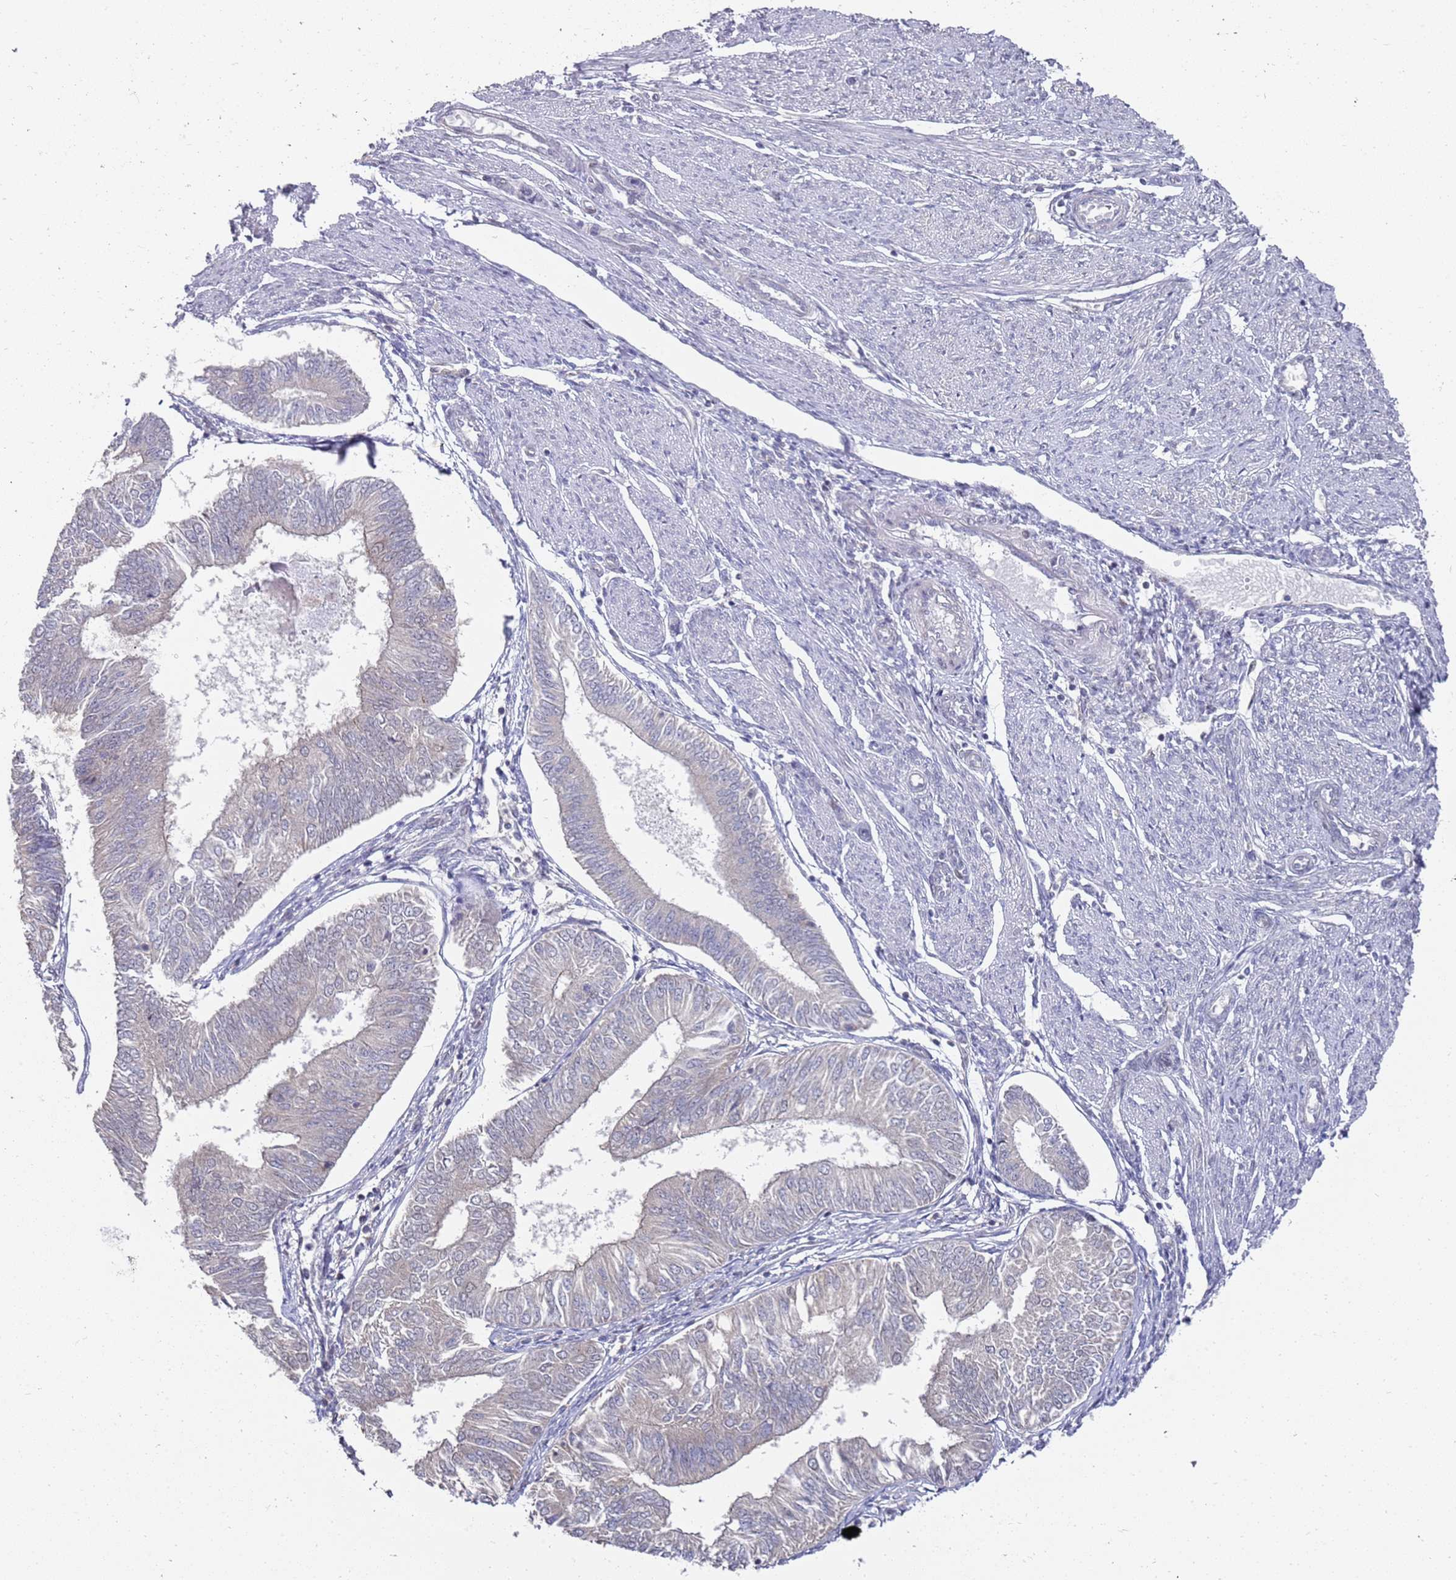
{"staining": {"intensity": "negative", "quantity": "none", "location": "none"}, "tissue": "endometrial cancer", "cell_type": "Tumor cells", "image_type": "cancer", "snomed": [{"axis": "morphology", "description": "Adenocarcinoma, NOS"}, {"axis": "topography", "description": "Endometrium"}], "caption": "Immunohistochemical staining of human endometrial cancer exhibits no significant positivity in tumor cells. The staining is performed using DAB (3,3'-diaminobenzidine) brown chromogen with nuclei counter-stained in using hematoxylin.", "gene": "COPS6", "patient": {"sex": "female", "age": 58}}